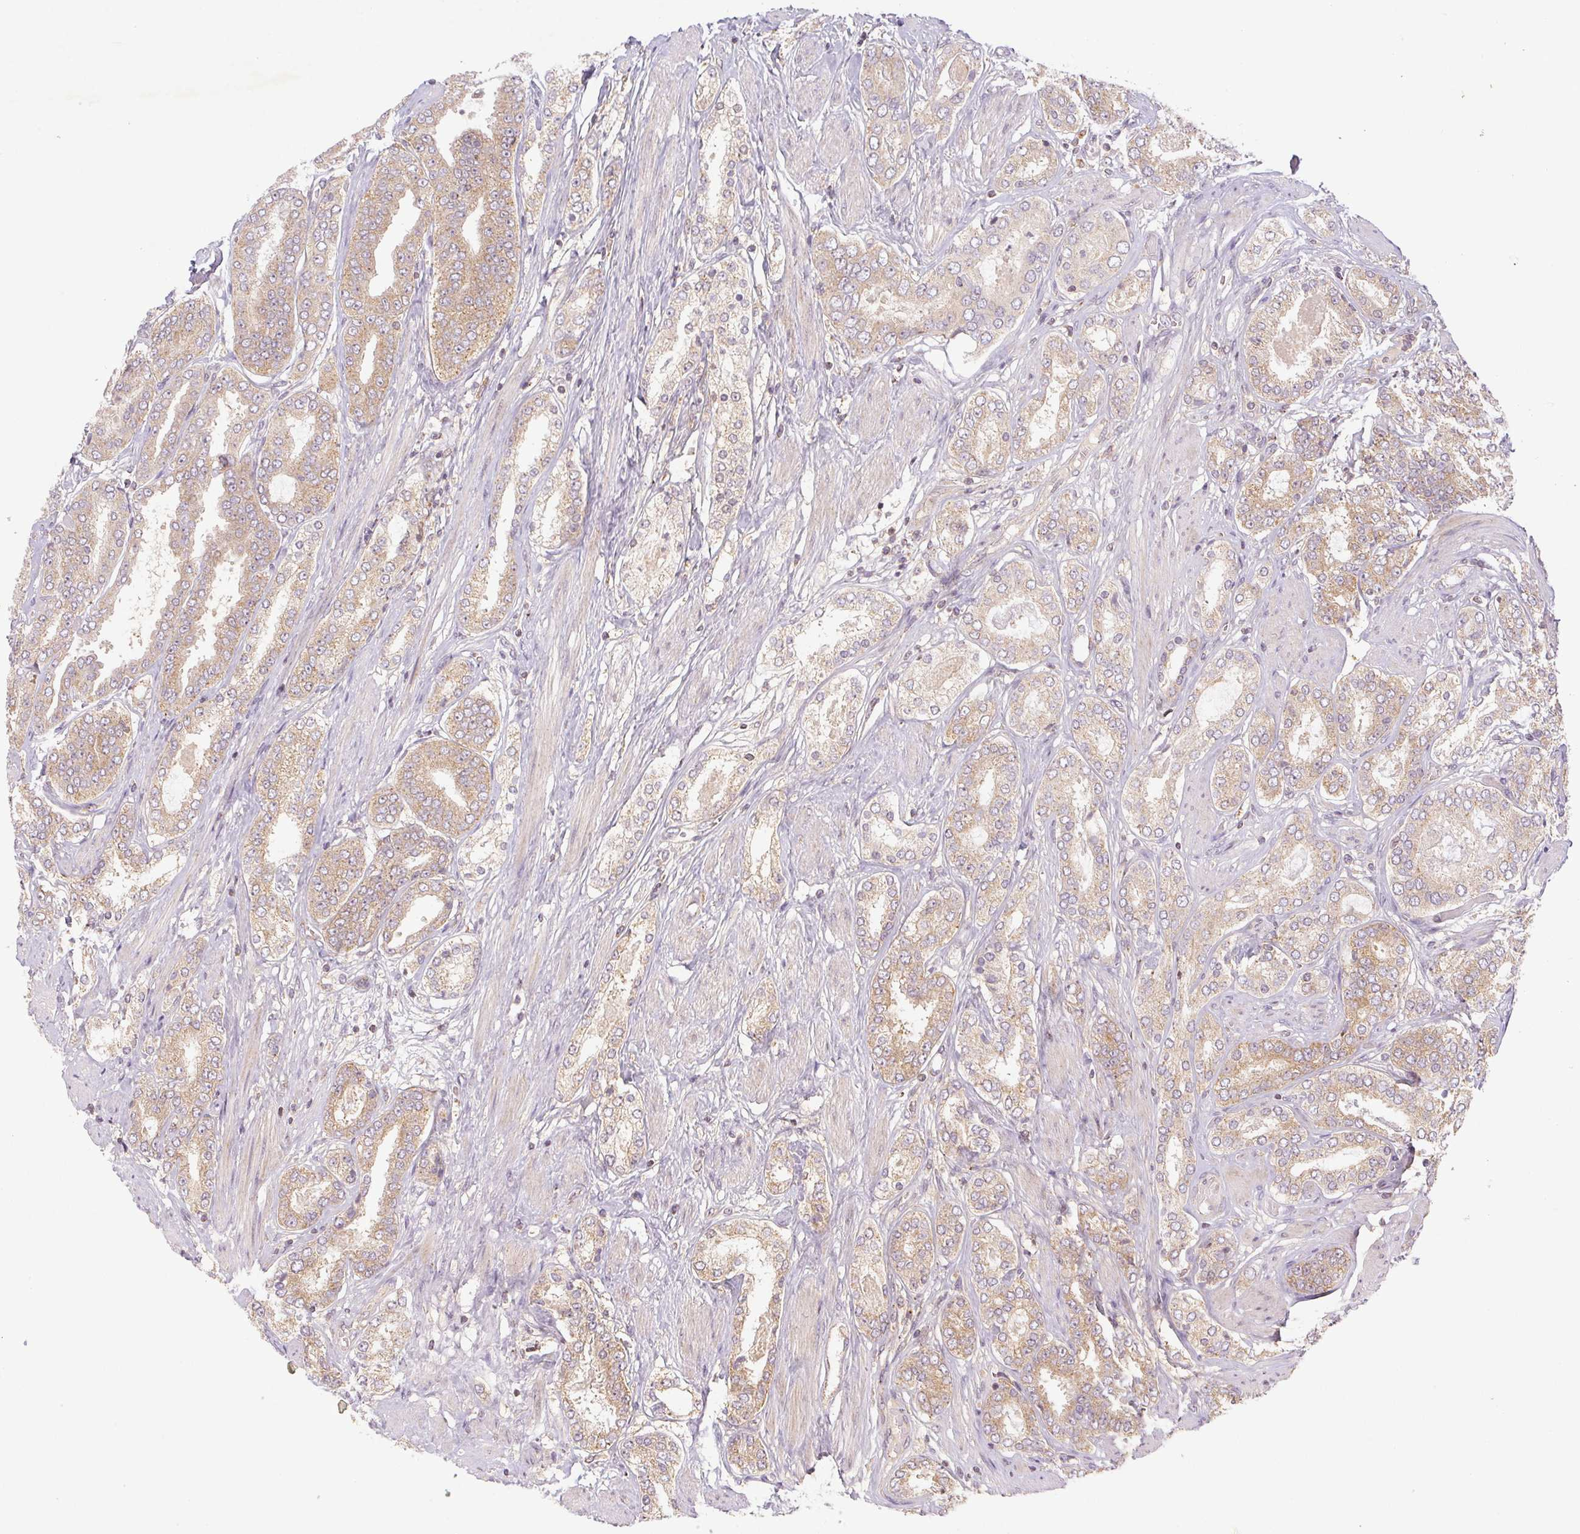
{"staining": {"intensity": "moderate", "quantity": "25%-75%", "location": "cytoplasmic/membranous"}, "tissue": "prostate cancer", "cell_type": "Tumor cells", "image_type": "cancer", "snomed": [{"axis": "morphology", "description": "Adenocarcinoma, High grade"}, {"axis": "topography", "description": "Prostate"}], "caption": "High-power microscopy captured an immunohistochemistry (IHC) photomicrograph of prostate cancer (adenocarcinoma (high-grade)), revealing moderate cytoplasmic/membranous staining in approximately 25%-75% of tumor cells.", "gene": "MTHFD1", "patient": {"sex": "male", "age": 63}}